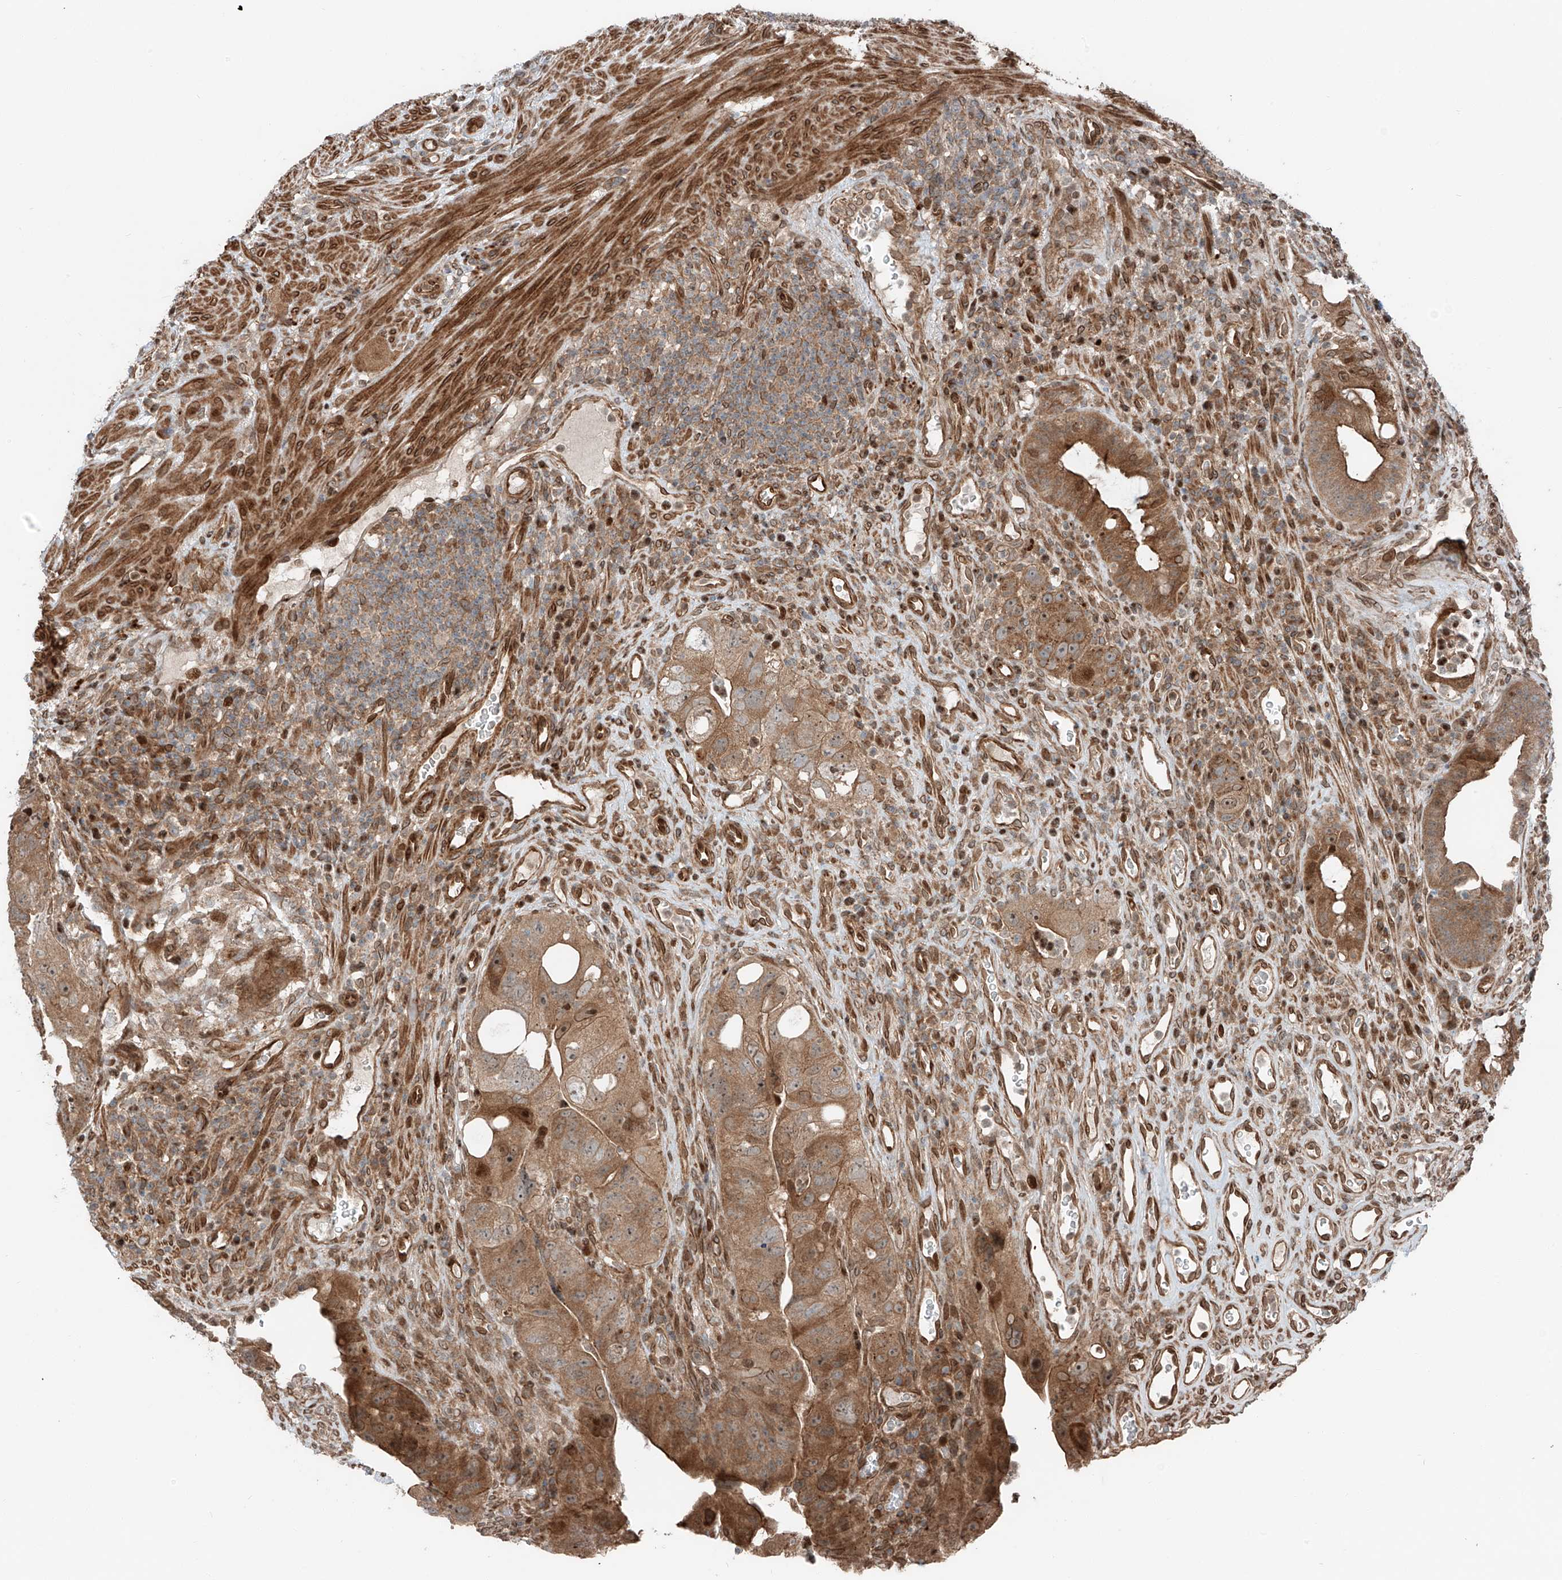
{"staining": {"intensity": "moderate", "quantity": ">75%", "location": "cytoplasmic/membranous"}, "tissue": "colorectal cancer", "cell_type": "Tumor cells", "image_type": "cancer", "snomed": [{"axis": "morphology", "description": "Adenocarcinoma, NOS"}, {"axis": "topography", "description": "Rectum"}], "caption": "This image demonstrates immunohistochemistry (IHC) staining of human adenocarcinoma (colorectal), with medium moderate cytoplasmic/membranous positivity in approximately >75% of tumor cells.", "gene": "CEP162", "patient": {"sex": "male", "age": 59}}